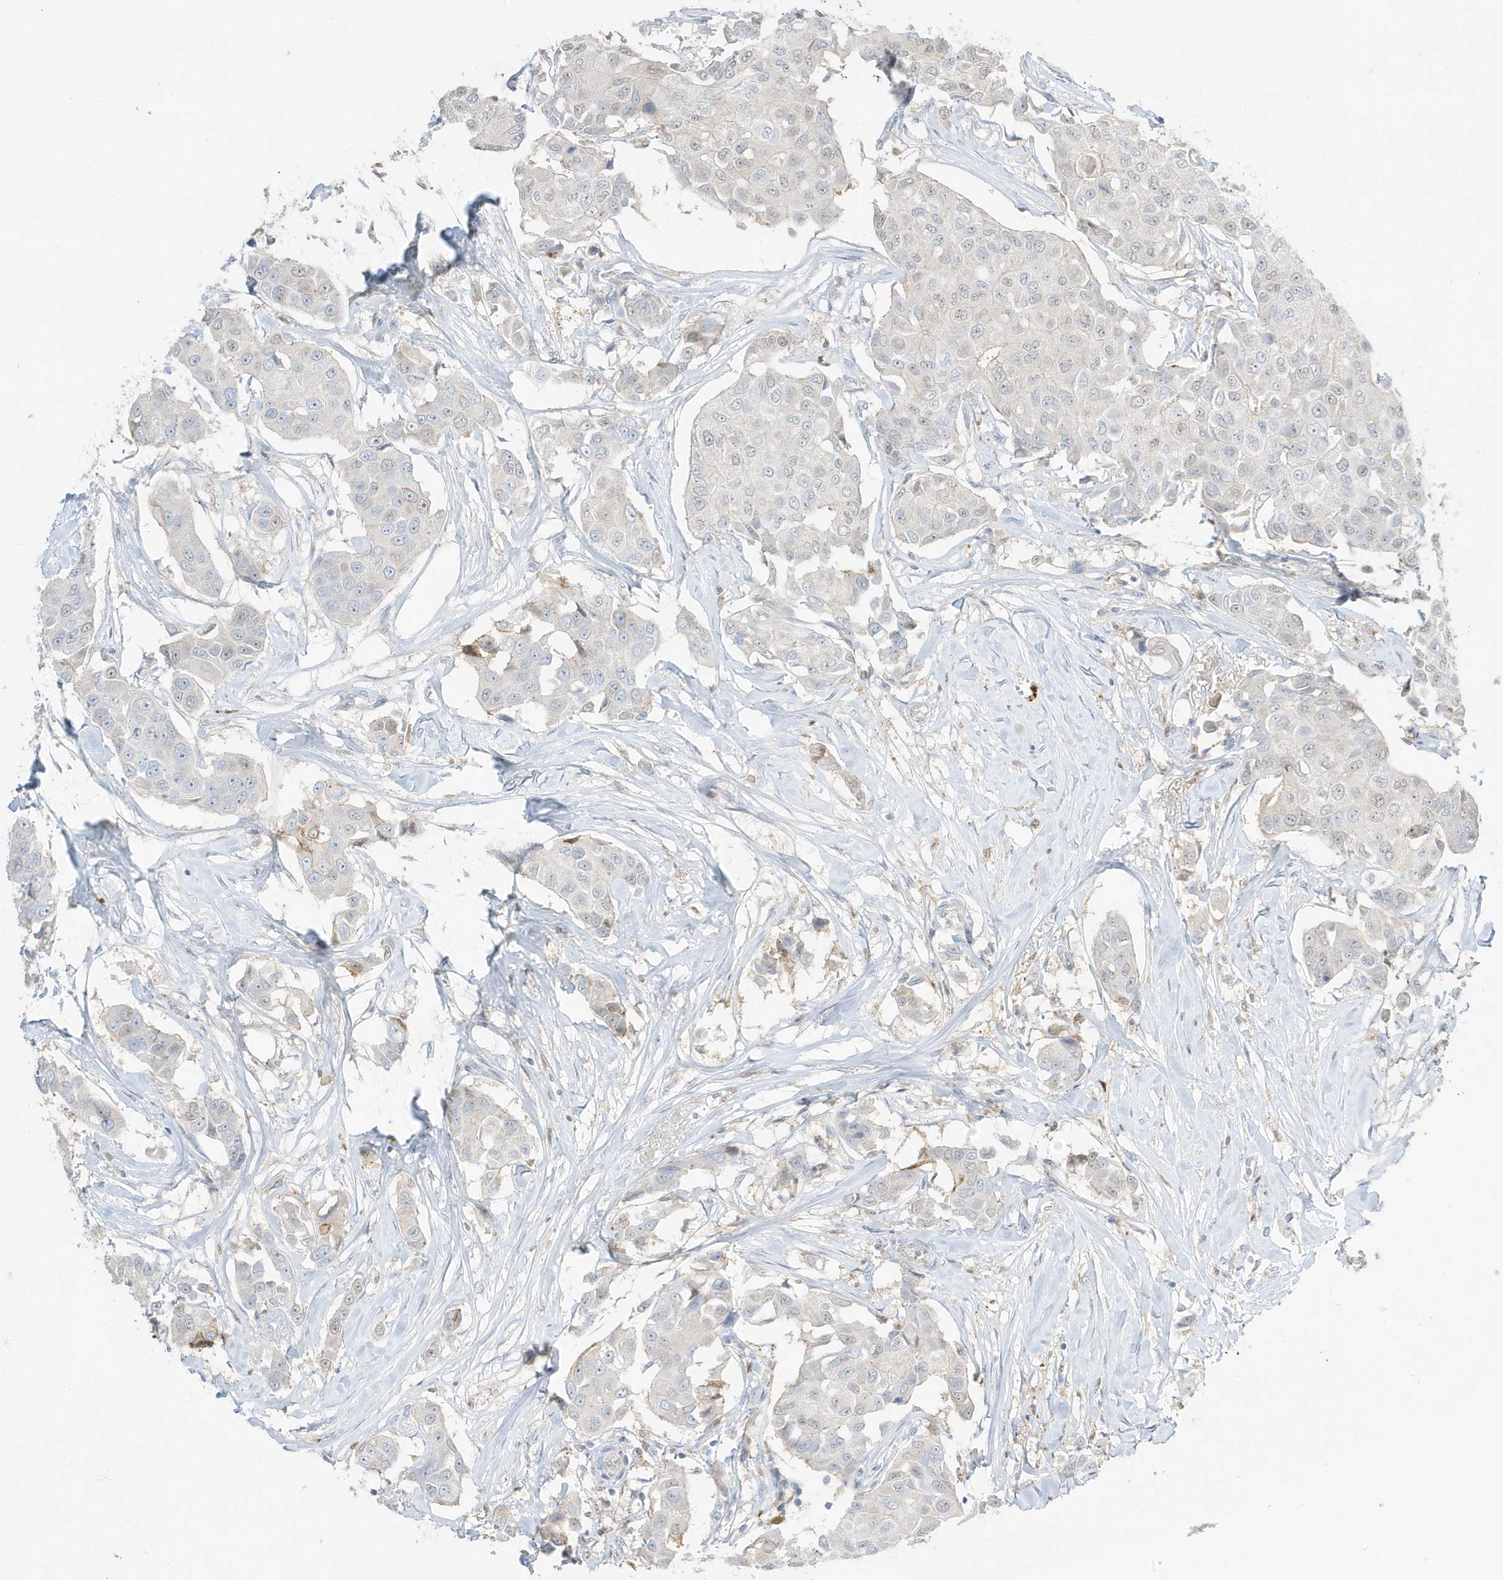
{"staining": {"intensity": "negative", "quantity": "none", "location": "none"}, "tissue": "breast cancer", "cell_type": "Tumor cells", "image_type": "cancer", "snomed": [{"axis": "morphology", "description": "Duct carcinoma"}, {"axis": "topography", "description": "Breast"}], "caption": "Infiltrating ductal carcinoma (breast) was stained to show a protein in brown. There is no significant expression in tumor cells.", "gene": "GCA", "patient": {"sex": "female", "age": 80}}